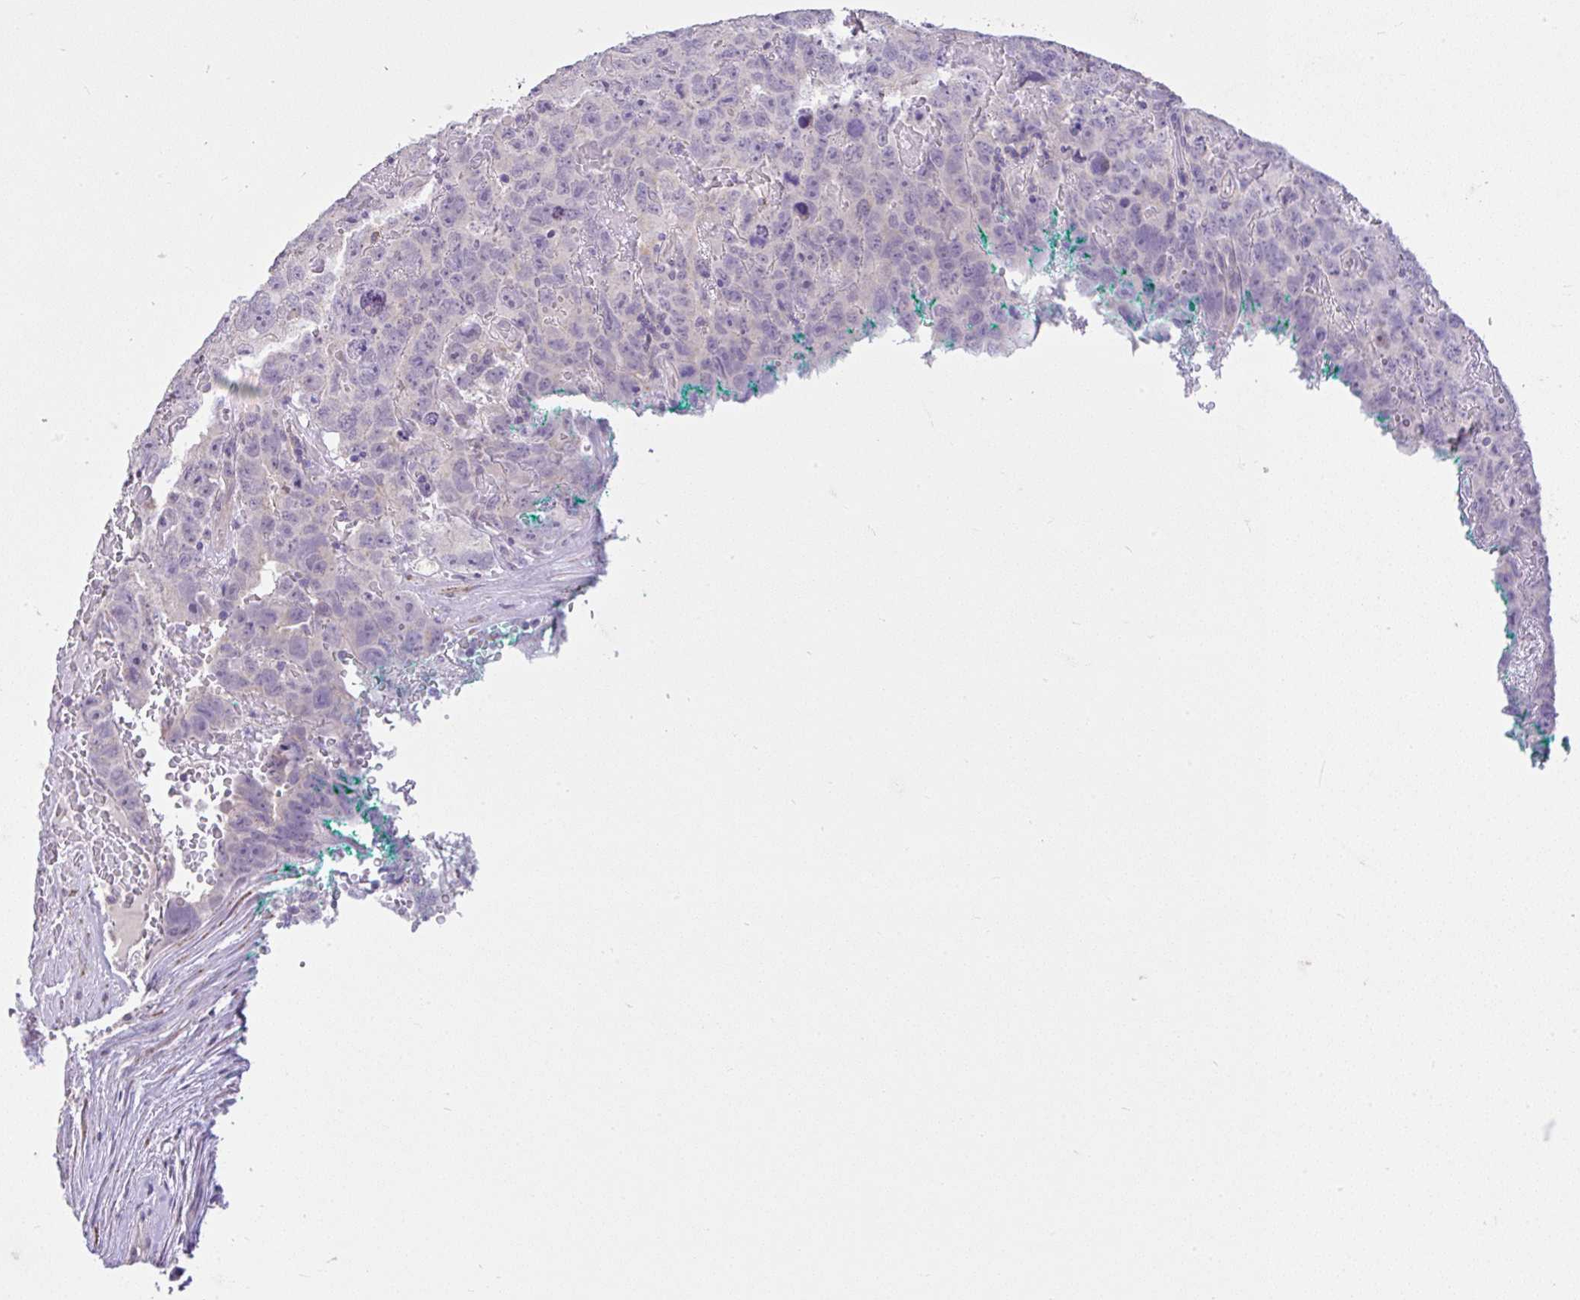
{"staining": {"intensity": "negative", "quantity": "none", "location": "none"}, "tissue": "testis cancer", "cell_type": "Tumor cells", "image_type": "cancer", "snomed": [{"axis": "morphology", "description": "Carcinoma, Embryonal, NOS"}, {"axis": "topography", "description": "Testis"}], "caption": "DAB immunohistochemical staining of testis cancer shows no significant expression in tumor cells.", "gene": "CTU1", "patient": {"sex": "male", "age": 45}}